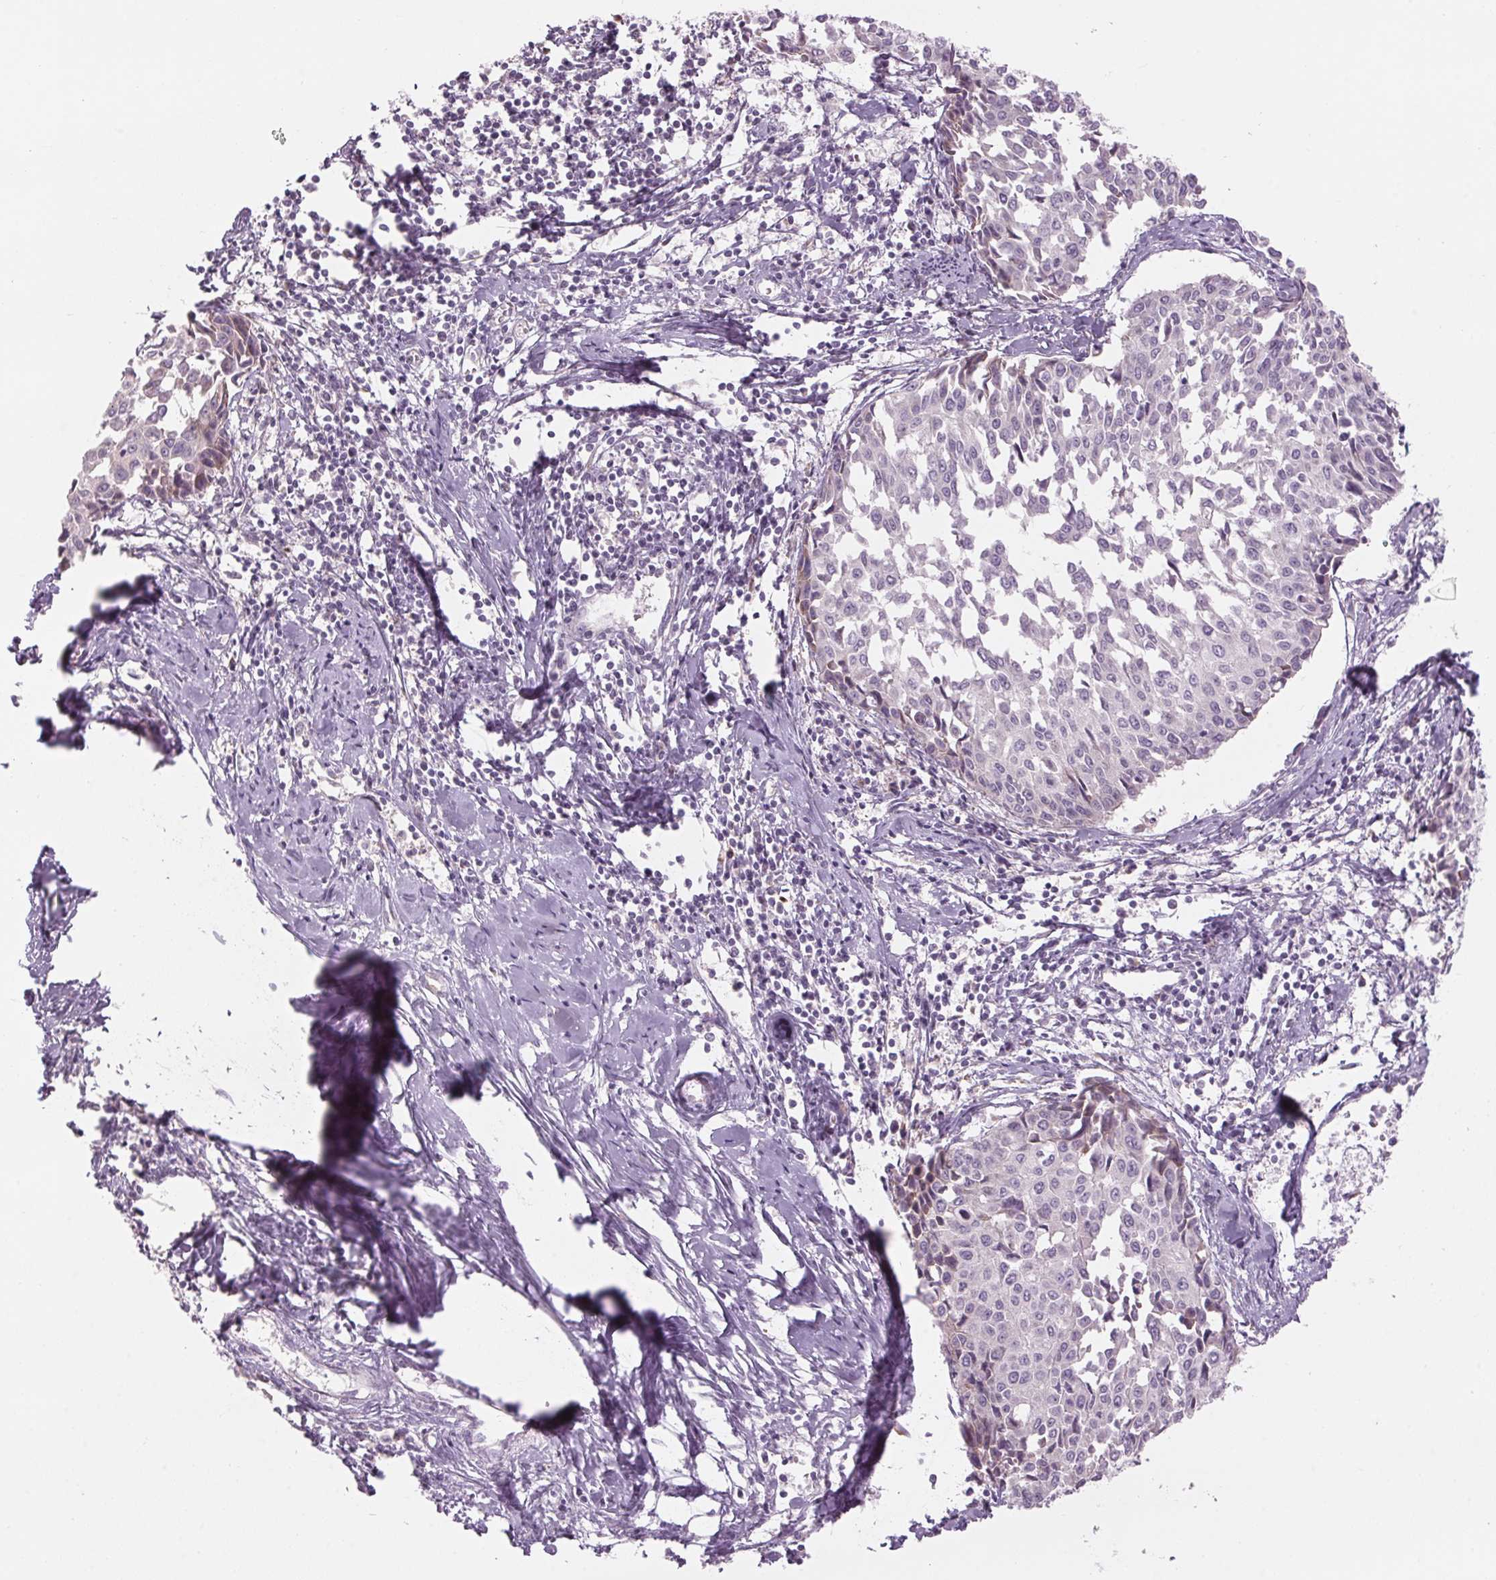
{"staining": {"intensity": "negative", "quantity": "none", "location": "none"}, "tissue": "cervical cancer", "cell_type": "Tumor cells", "image_type": "cancer", "snomed": [{"axis": "morphology", "description": "Squamous cell carcinoma, NOS"}, {"axis": "topography", "description": "Cervix"}], "caption": "Protein analysis of cervical squamous cell carcinoma exhibits no significant staining in tumor cells. (DAB (3,3'-diaminobenzidine) immunohistochemistry, high magnification).", "gene": "GNMT", "patient": {"sex": "female", "age": 50}}